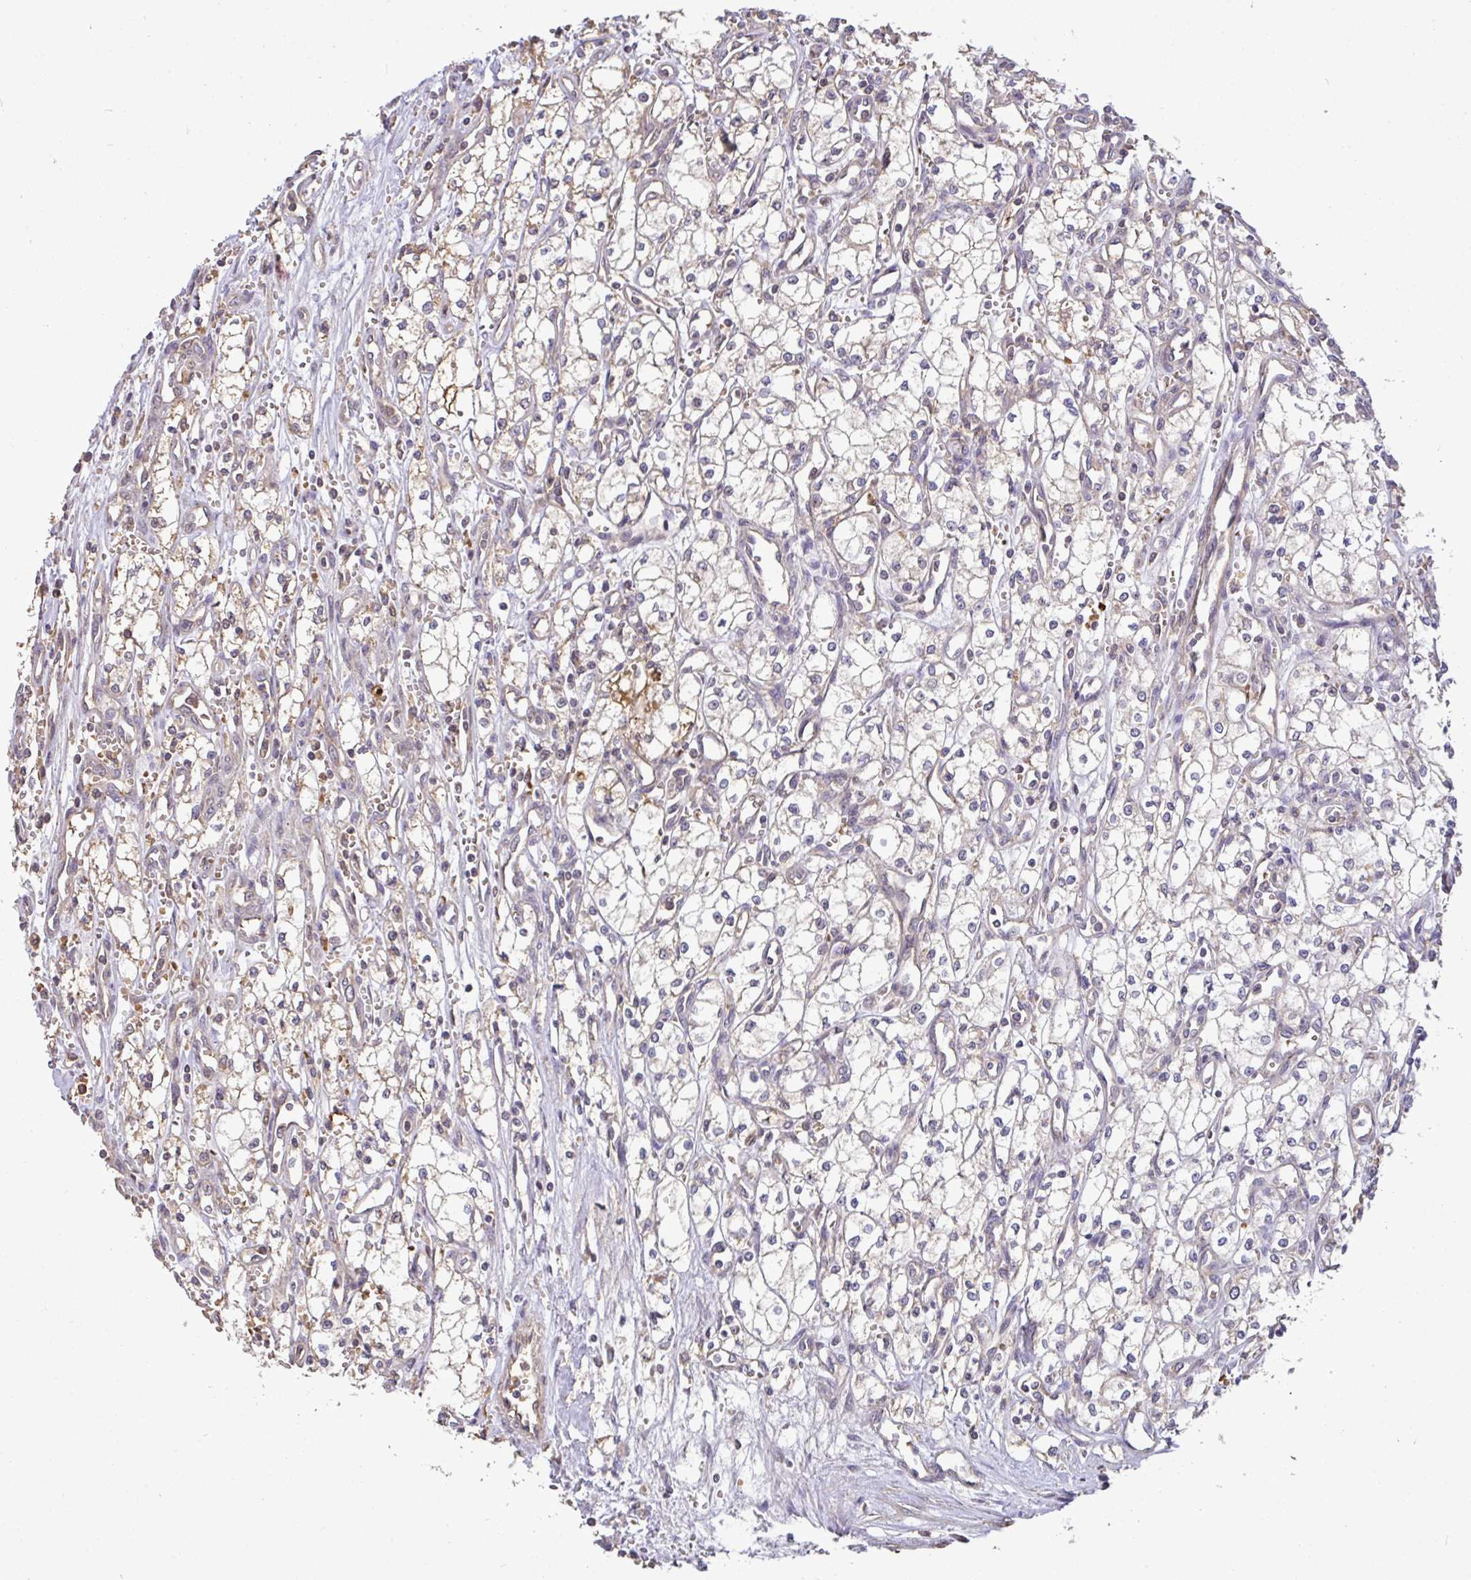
{"staining": {"intensity": "negative", "quantity": "none", "location": "none"}, "tissue": "renal cancer", "cell_type": "Tumor cells", "image_type": "cancer", "snomed": [{"axis": "morphology", "description": "Adenocarcinoma, NOS"}, {"axis": "topography", "description": "Kidney"}], "caption": "Immunohistochemical staining of human renal cancer demonstrates no significant positivity in tumor cells.", "gene": "C1QTNF9B", "patient": {"sex": "male", "age": 59}}